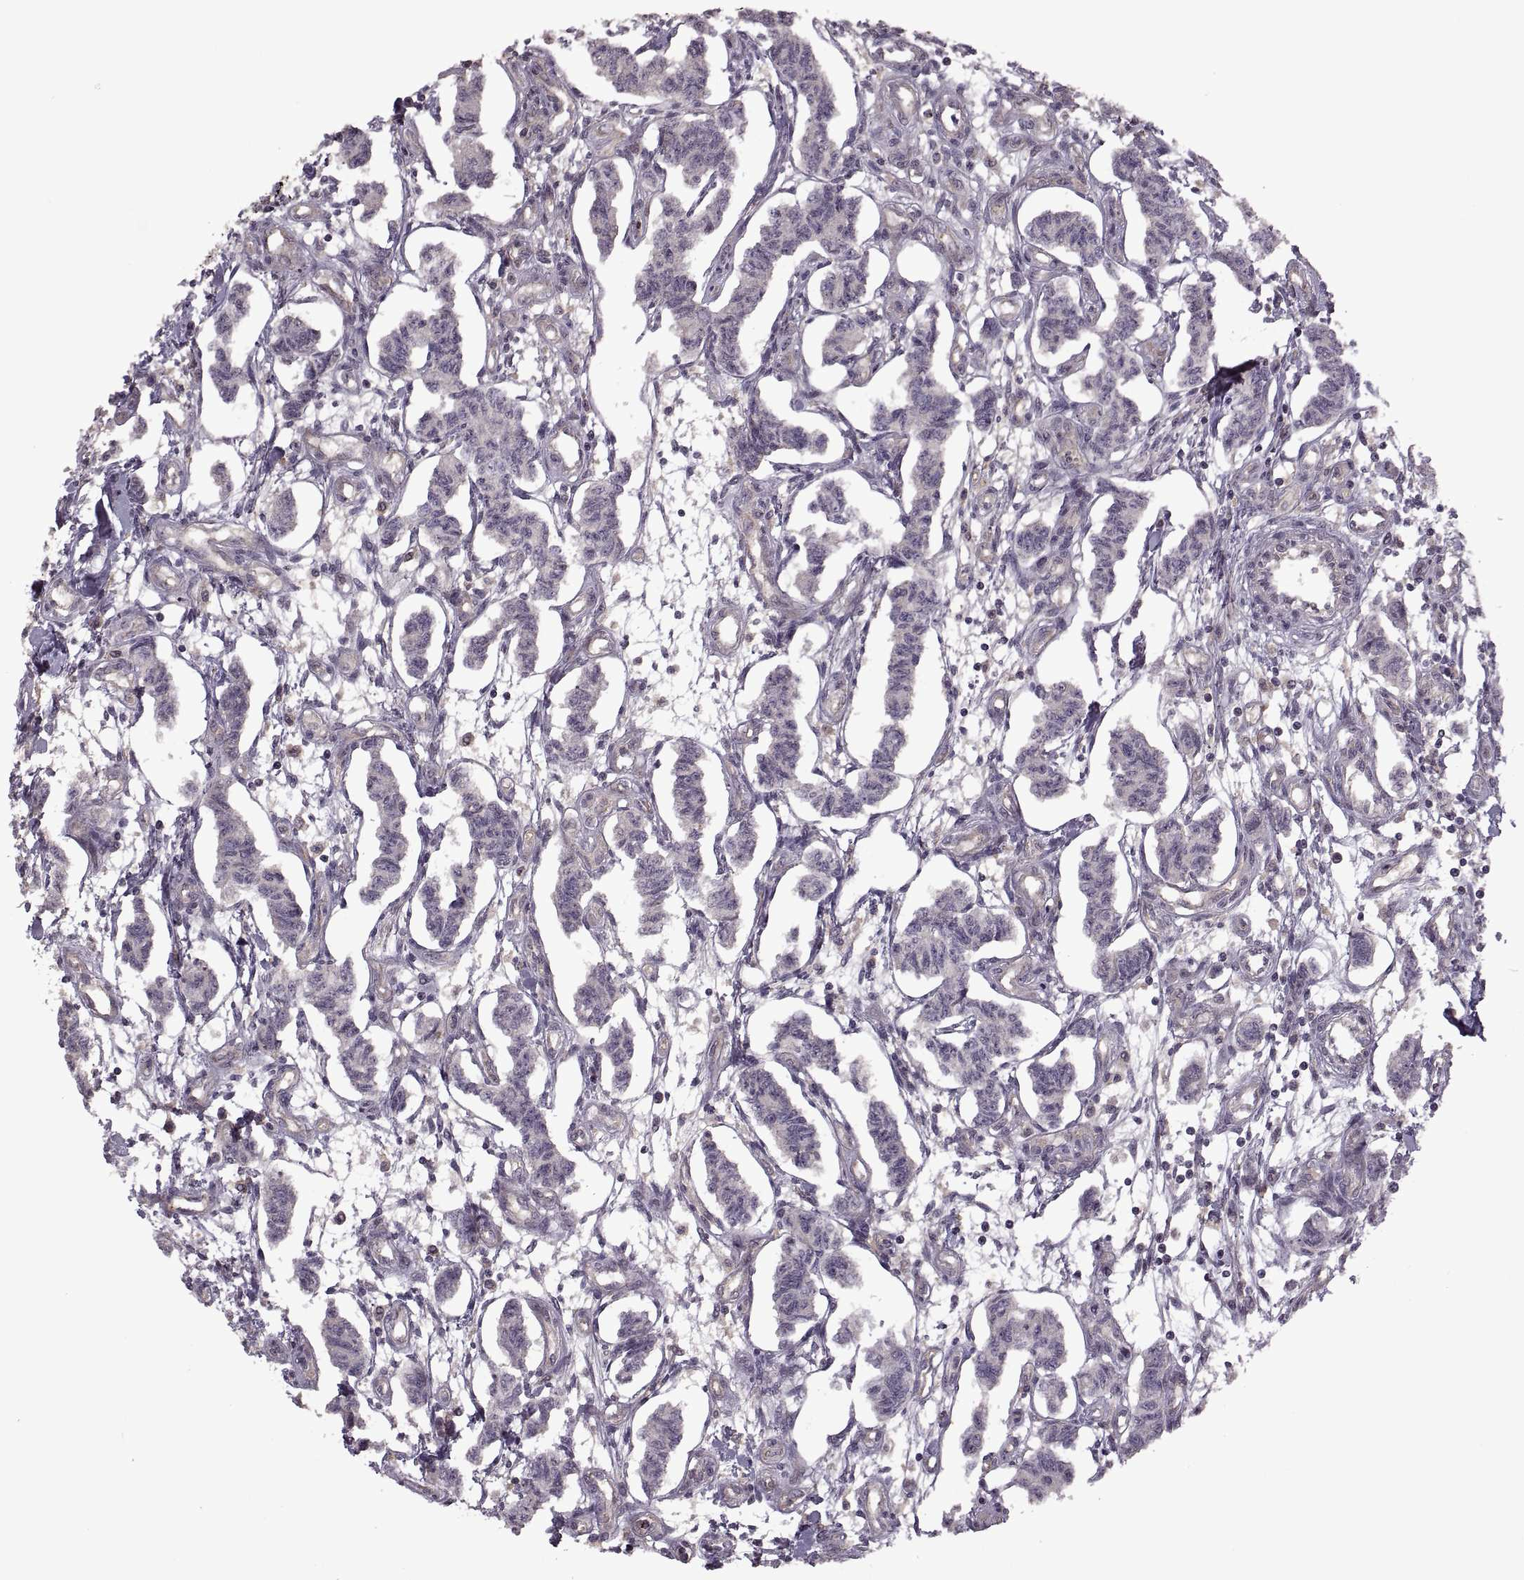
{"staining": {"intensity": "negative", "quantity": "none", "location": "none"}, "tissue": "carcinoid", "cell_type": "Tumor cells", "image_type": "cancer", "snomed": [{"axis": "morphology", "description": "Carcinoid, malignant, NOS"}, {"axis": "topography", "description": "Kidney"}], "caption": "Tumor cells show no significant expression in malignant carcinoid.", "gene": "PIERCE1", "patient": {"sex": "female", "age": 41}}